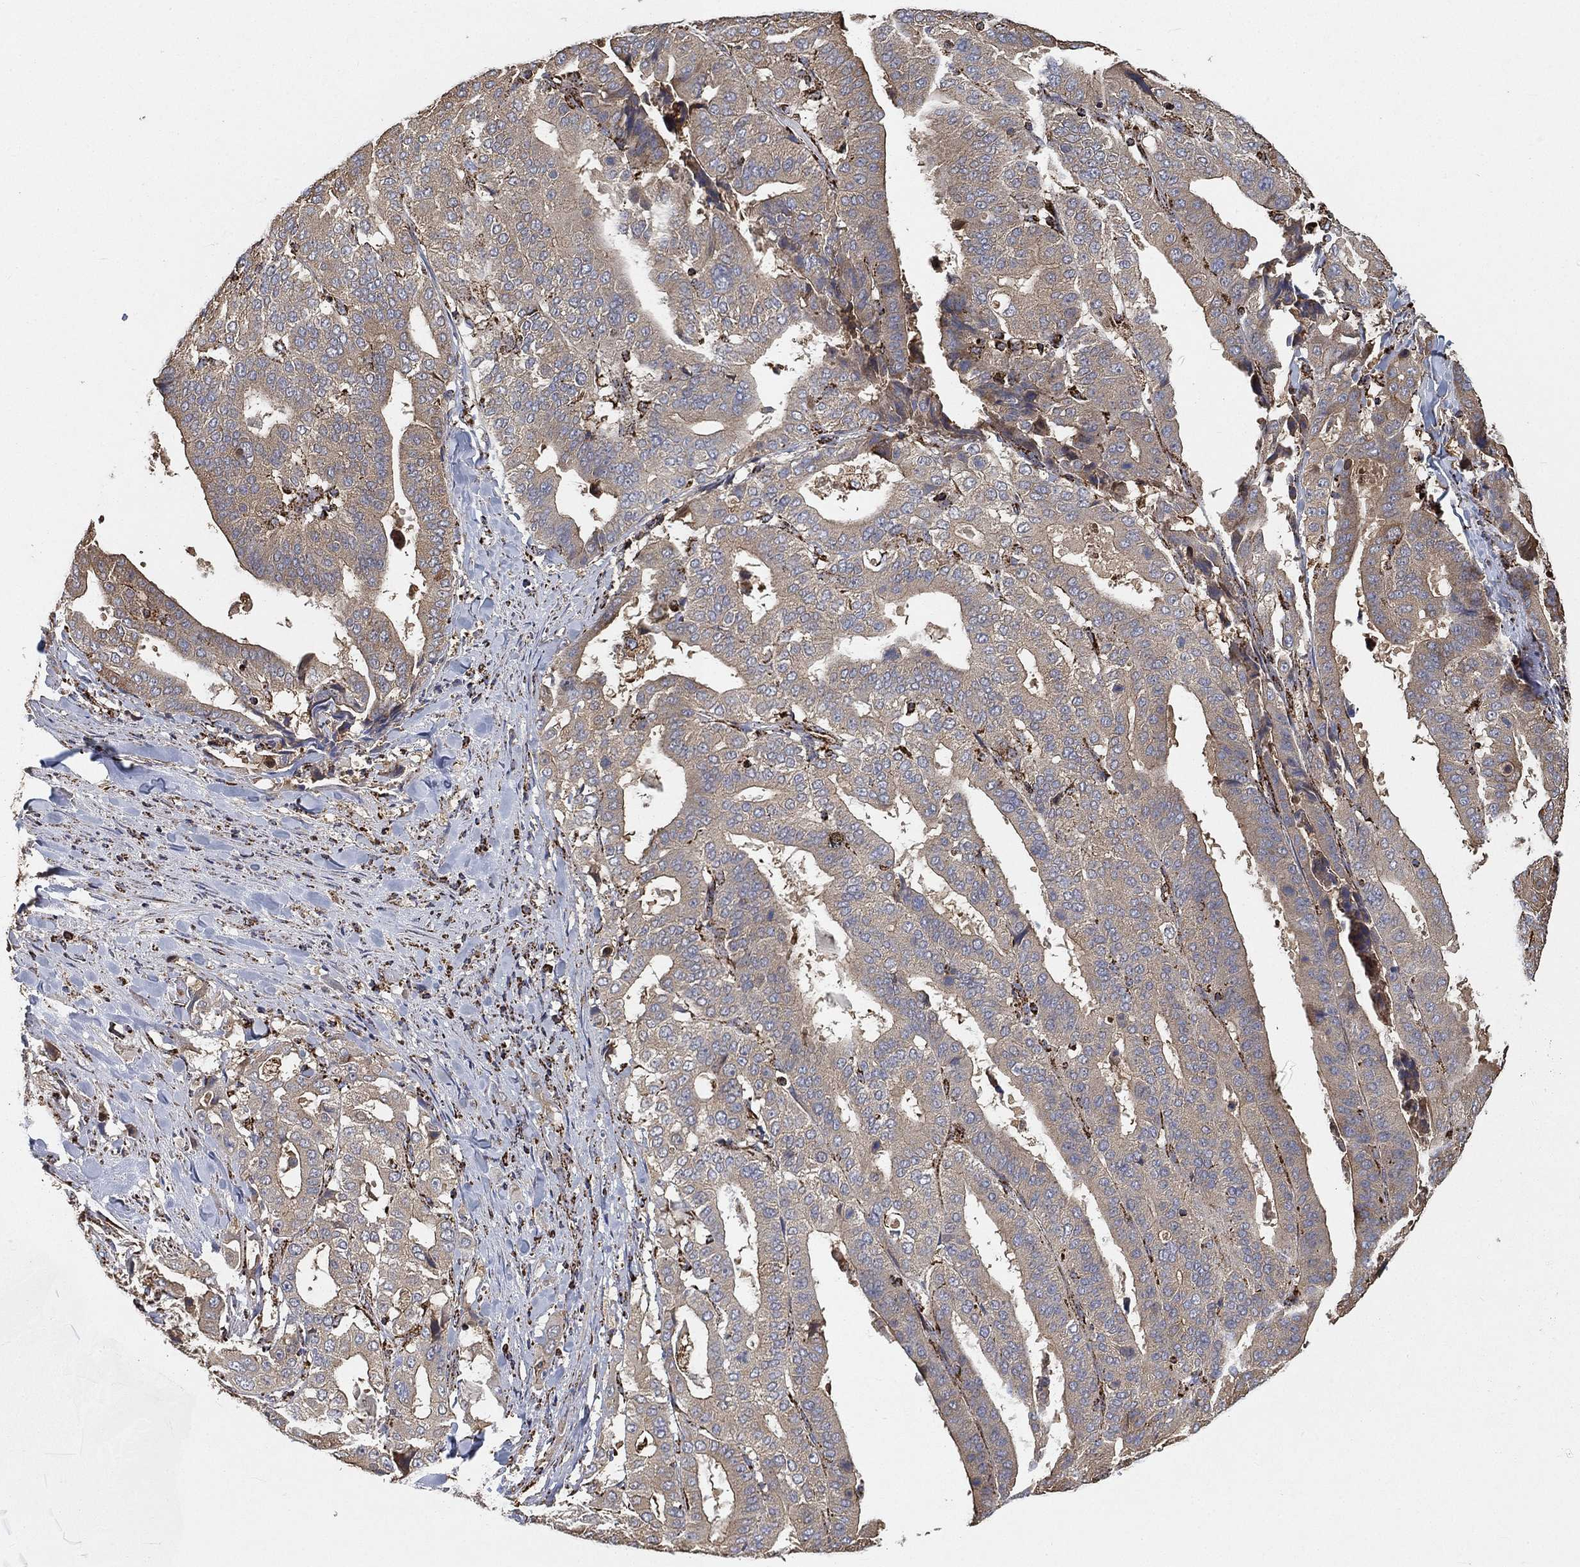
{"staining": {"intensity": "weak", "quantity": "25%-75%", "location": "cytoplasmic/membranous"}, "tissue": "stomach cancer", "cell_type": "Tumor cells", "image_type": "cancer", "snomed": [{"axis": "morphology", "description": "Adenocarcinoma, NOS"}, {"axis": "topography", "description": "Stomach"}], "caption": "Protein expression by immunohistochemistry (IHC) exhibits weak cytoplasmic/membranous expression in approximately 25%-75% of tumor cells in adenocarcinoma (stomach).", "gene": "SLC38A7", "patient": {"sex": "male", "age": 48}}